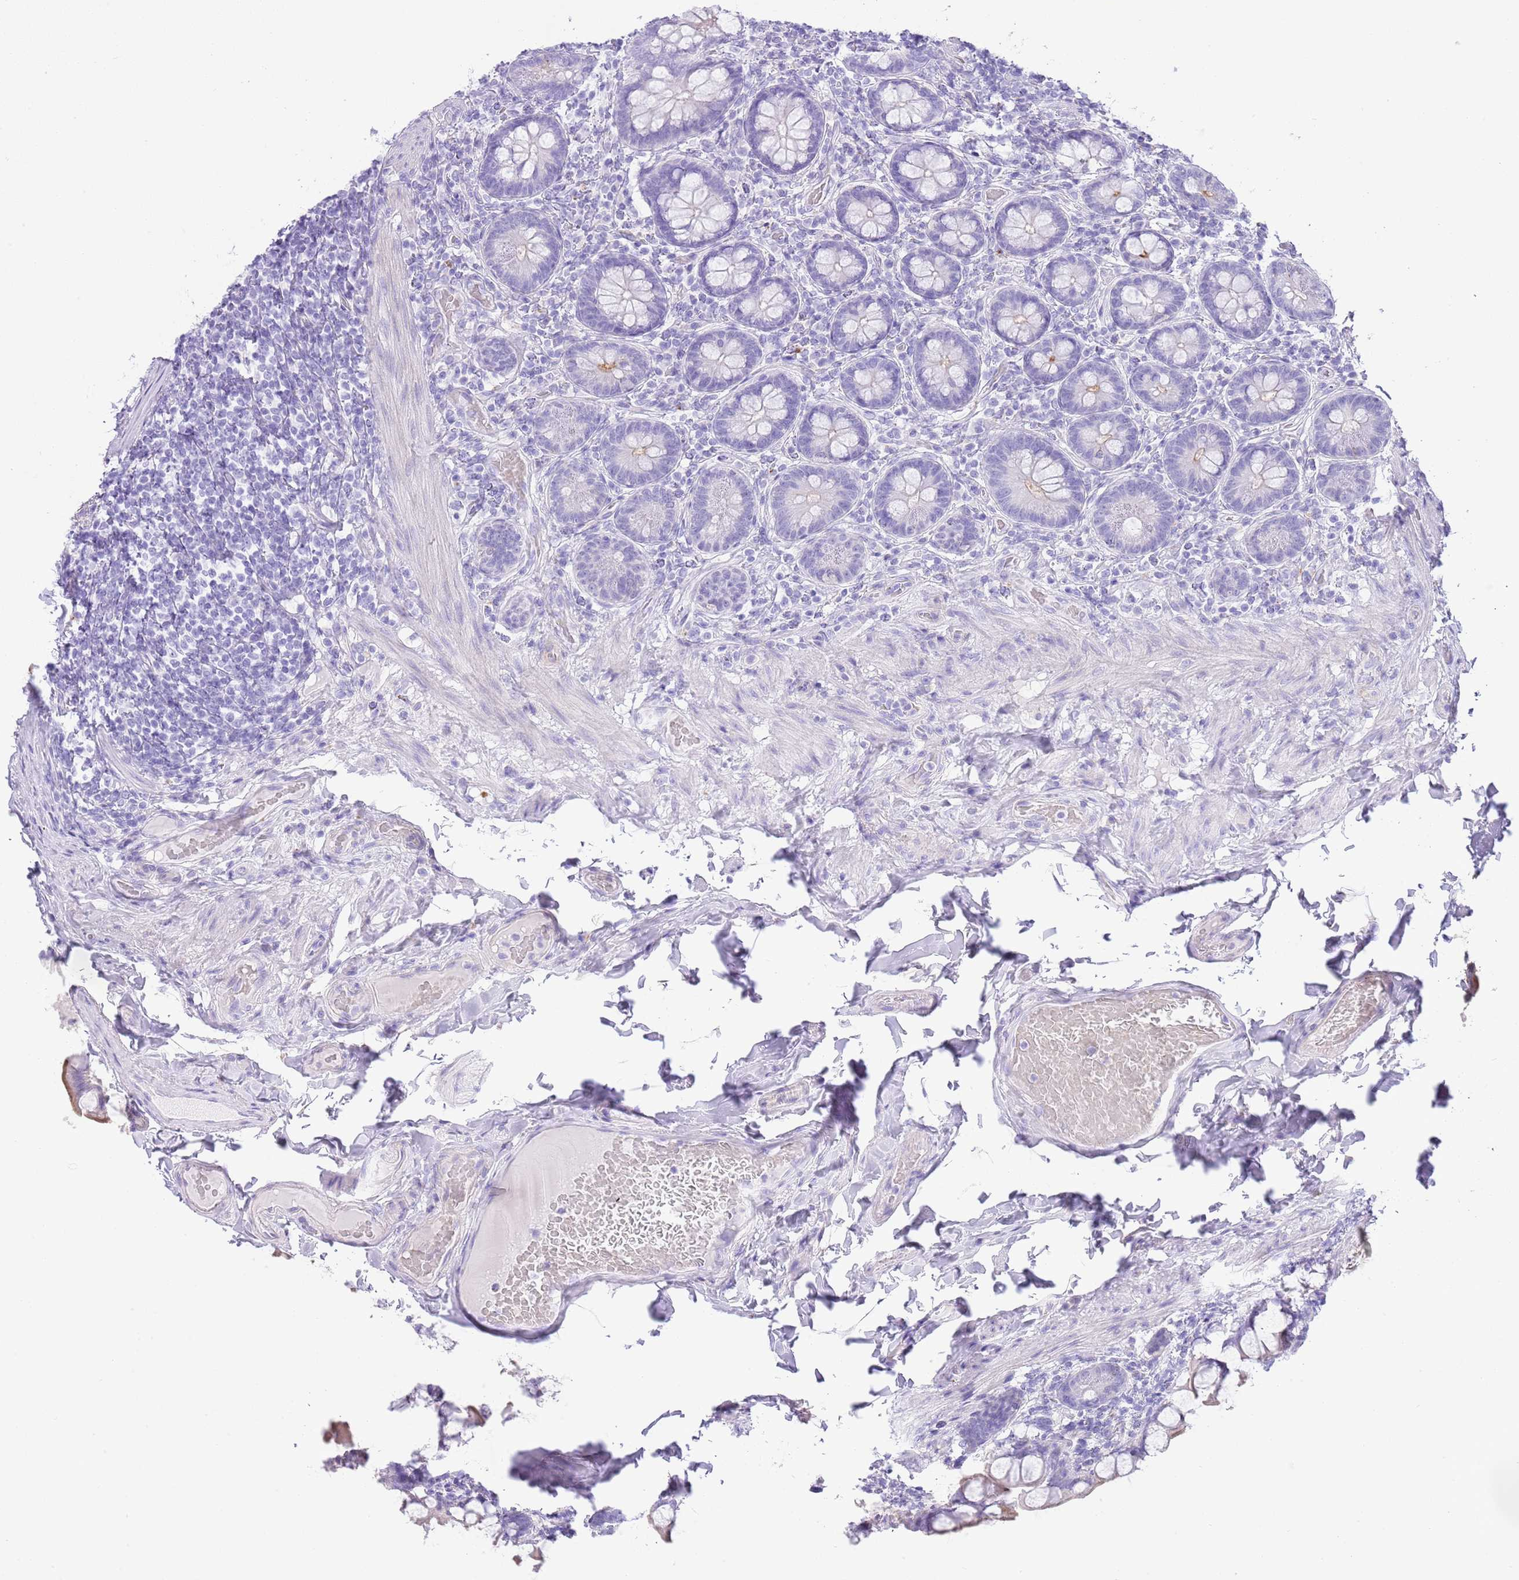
{"staining": {"intensity": "weak", "quantity": "<25%", "location": "cytoplasmic/membranous"}, "tissue": "small intestine", "cell_type": "Glandular cells", "image_type": "normal", "snomed": [{"axis": "morphology", "description": "Normal tissue, NOS"}, {"axis": "topography", "description": "Small intestine"}], "caption": "Image shows no significant protein positivity in glandular cells of normal small intestine.", "gene": "ABHD17C", "patient": {"sex": "male", "age": 70}}